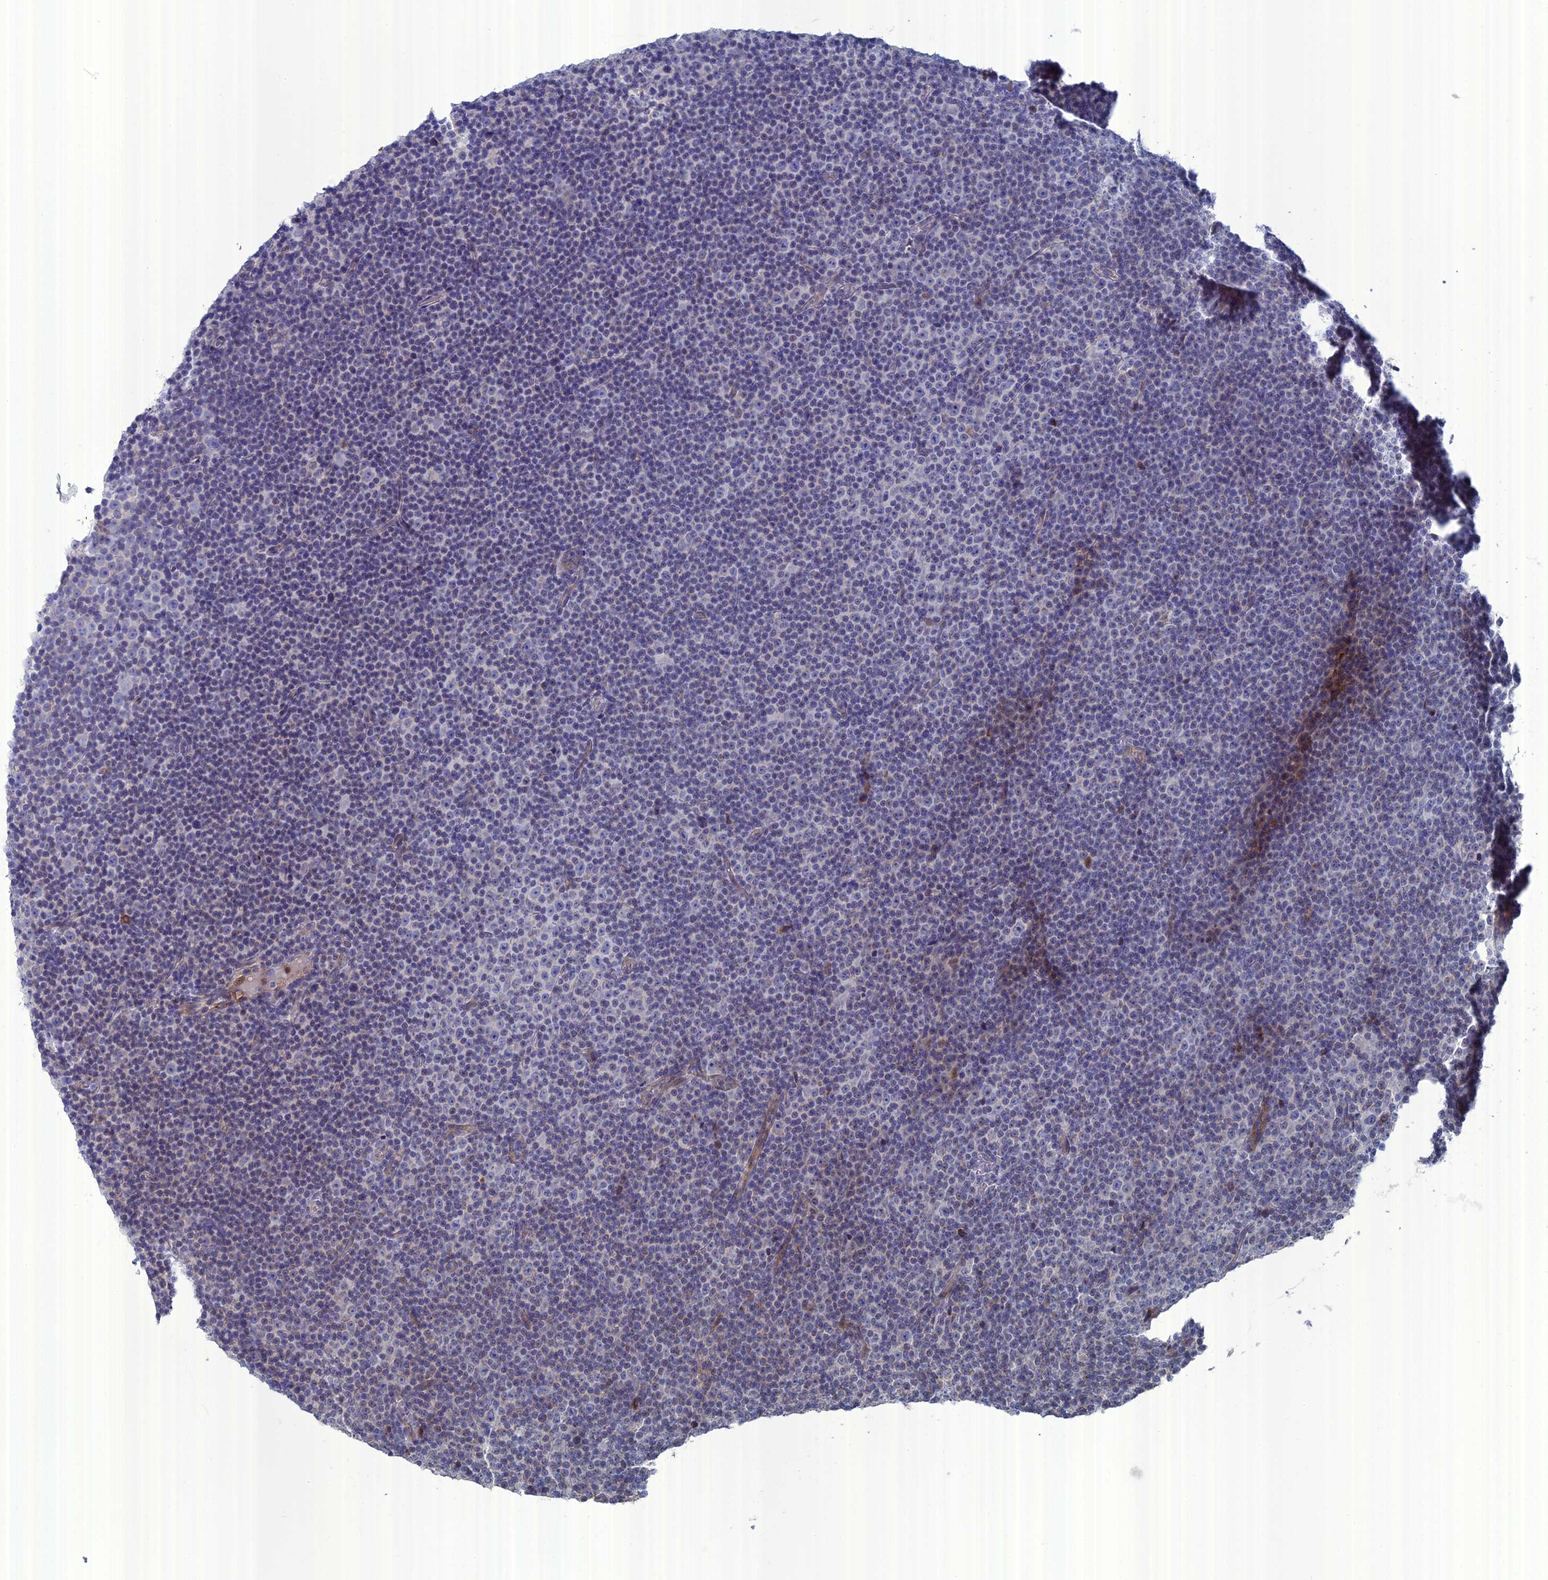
{"staining": {"intensity": "weak", "quantity": "<25%", "location": "cytoplasmic/membranous"}, "tissue": "lymphoma", "cell_type": "Tumor cells", "image_type": "cancer", "snomed": [{"axis": "morphology", "description": "Malignant lymphoma, non-Hodgkin's type, Low grade"}, {"axis": "topography", "description": "Lymph node"}], "caption": "Immunohistochemistry (IHC) of lymphoma demonstrates no staining in tumor cells.", "gene": "TMEM161A", "patient": {"sex": "female", "age": 67}}